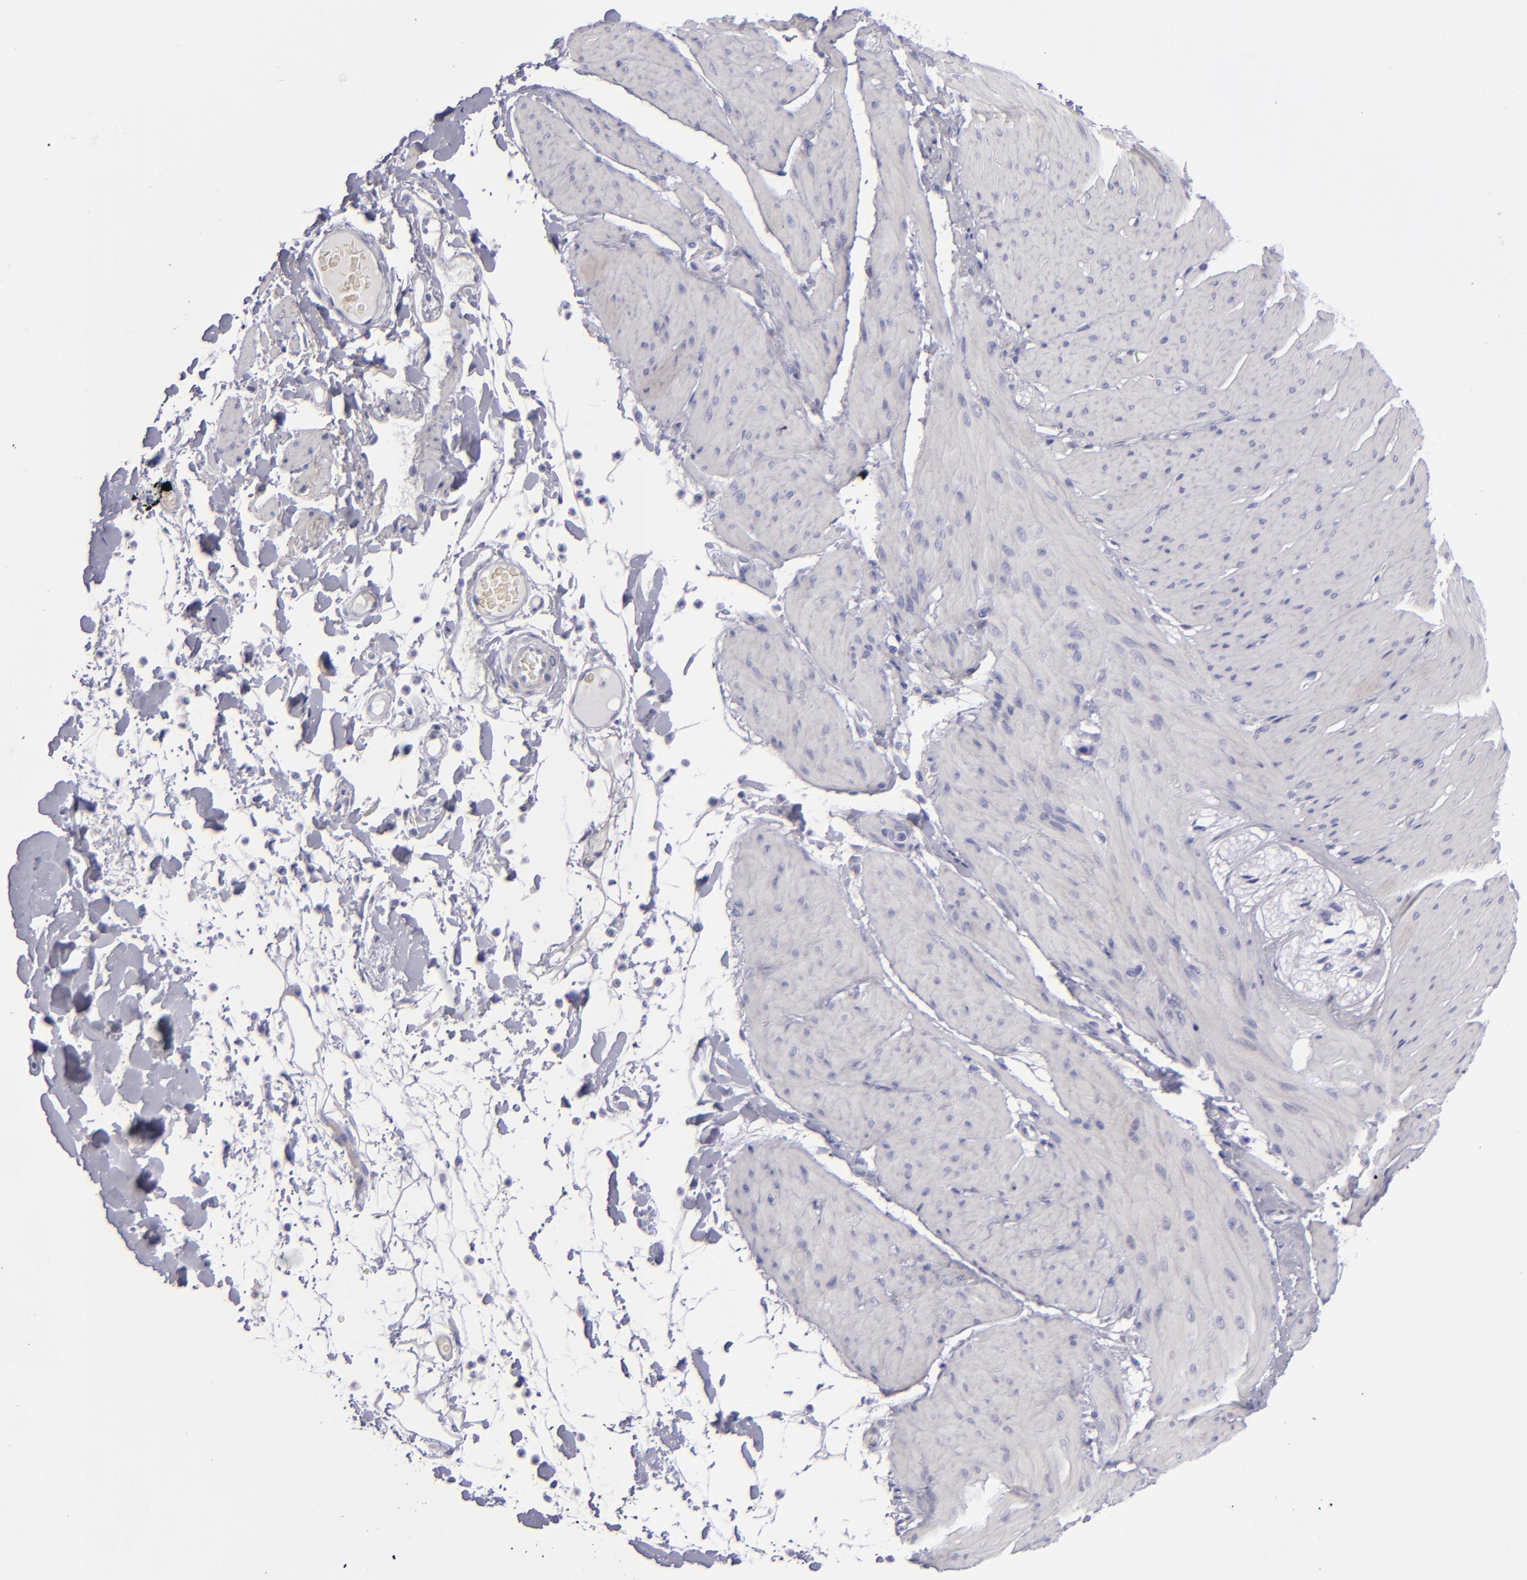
{"staining": {"intensity": "negative", "quantity": "none", "location": "none"}, "tissue": "smooth muscle", "cell_type": "Smooth muscle cells", "image_type": "normal", "snomed": [{"axis": "morphology", "description": "Normal tissue, NOS"}, {"axis": "topography", "description": "Smooth muscle"}, {"axis": "topography", "description": "Colon"}], "caption": "Protein analysis of normal smooth muscle exhibits no significant expression in smooth muscle cells.", "gene": "CD22", "patient": {"sex": "male", "age": 67}}